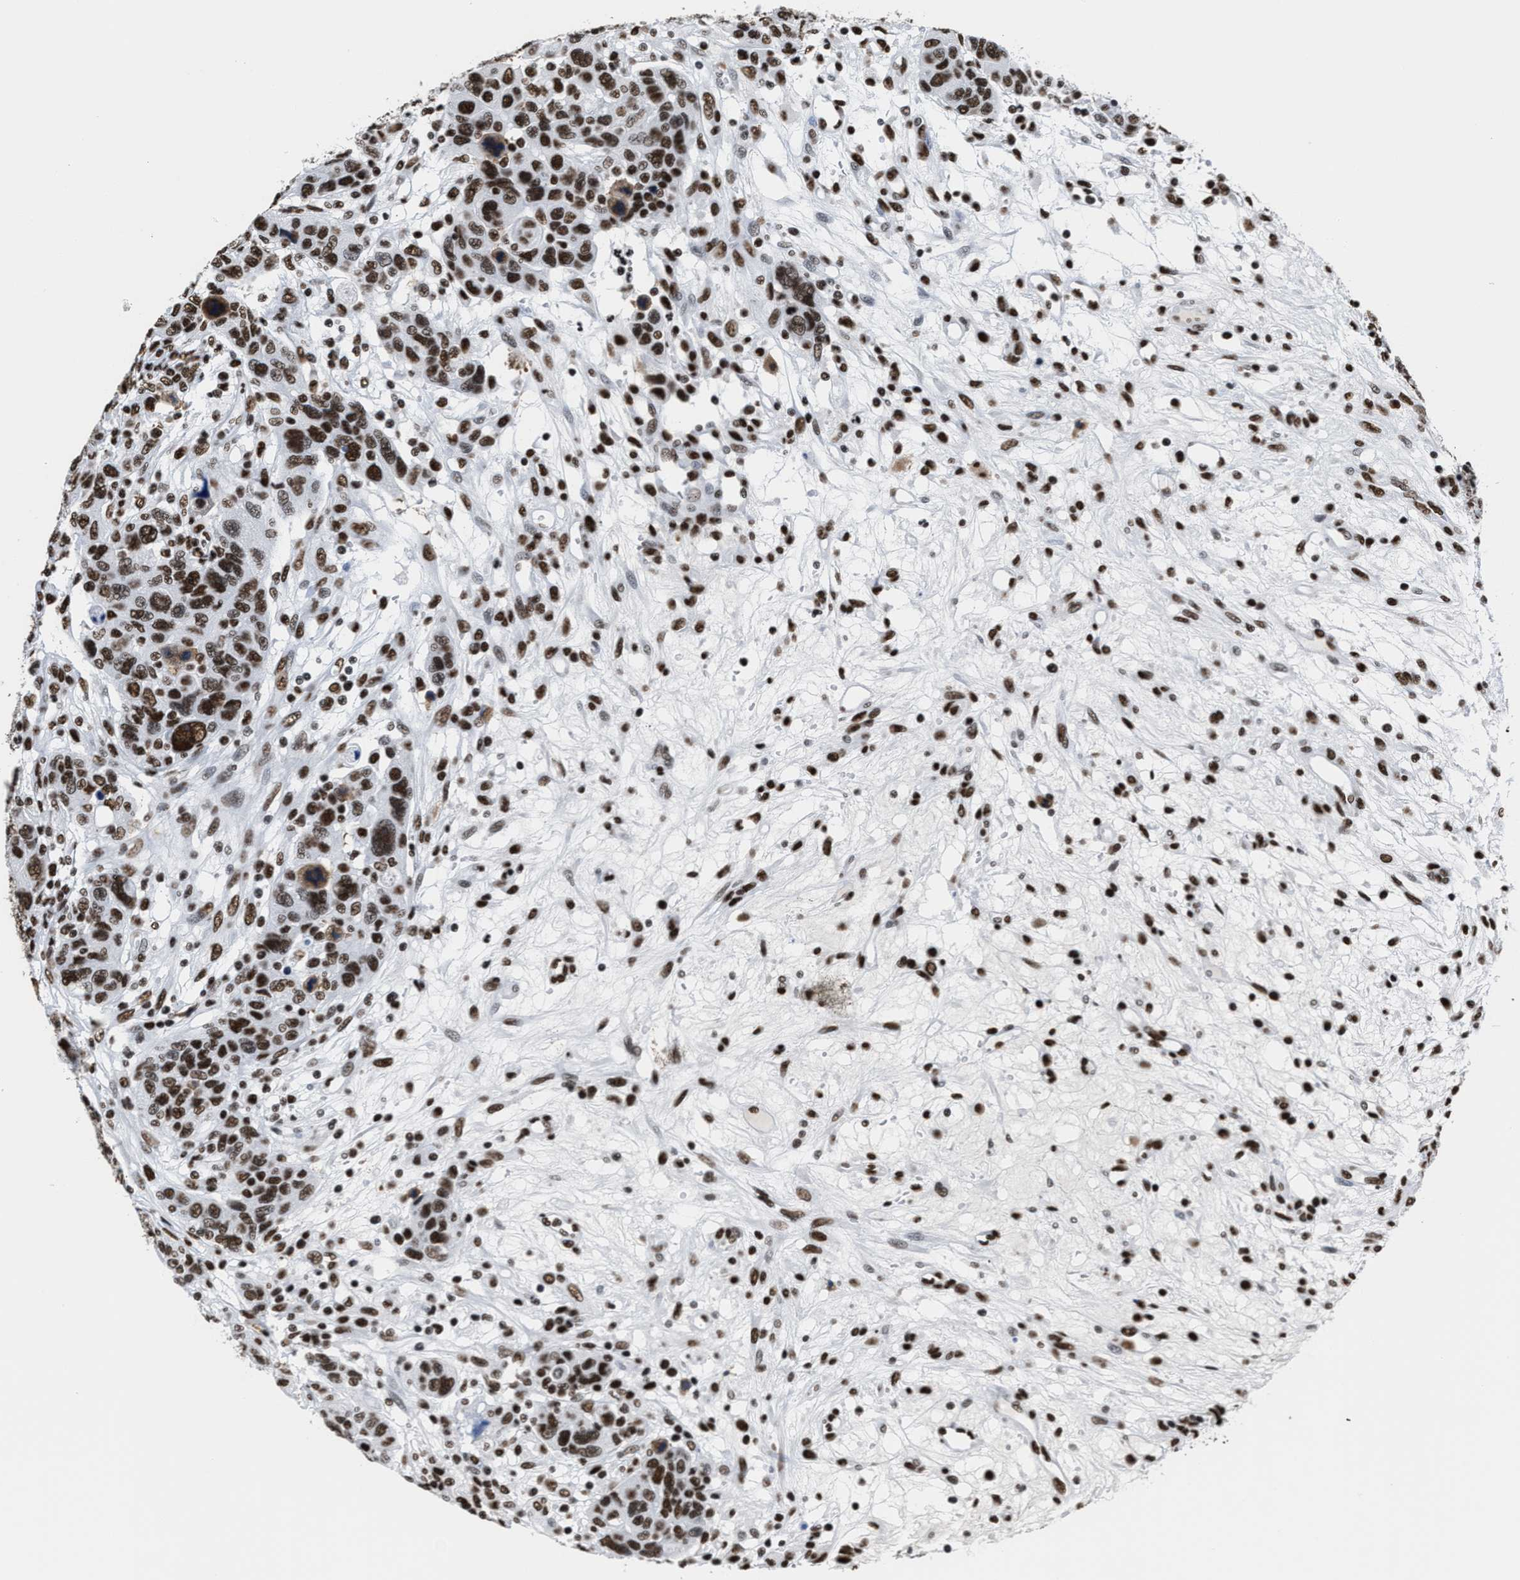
{"staining": {"intensity": "strong", "quantity": ">75%", "location": "nuclear"}, "tissue": "breast cancer", "cell_type": "Tumor cells", "image_type": "cancer", "snomed": [{"axis": "morphology", "description": "Duct carcinoma"}, {"axis": "topography", "description": "Breast"}], "caption": "High-power microscopy captured an IHC photomicrograph of breast cancer (invasive ductal carcinoma), revealing strong nuclear expression in approximately >75% of tumor cells. The protein of interest is stained brown, and the nuclei are stained in blue (DAB (3,3'-diaminobenzidine) IHC with brightfield microscopy, high magnification).", "gene": "SMARCC2", "patient": {"sex": "female", "age": 37}}